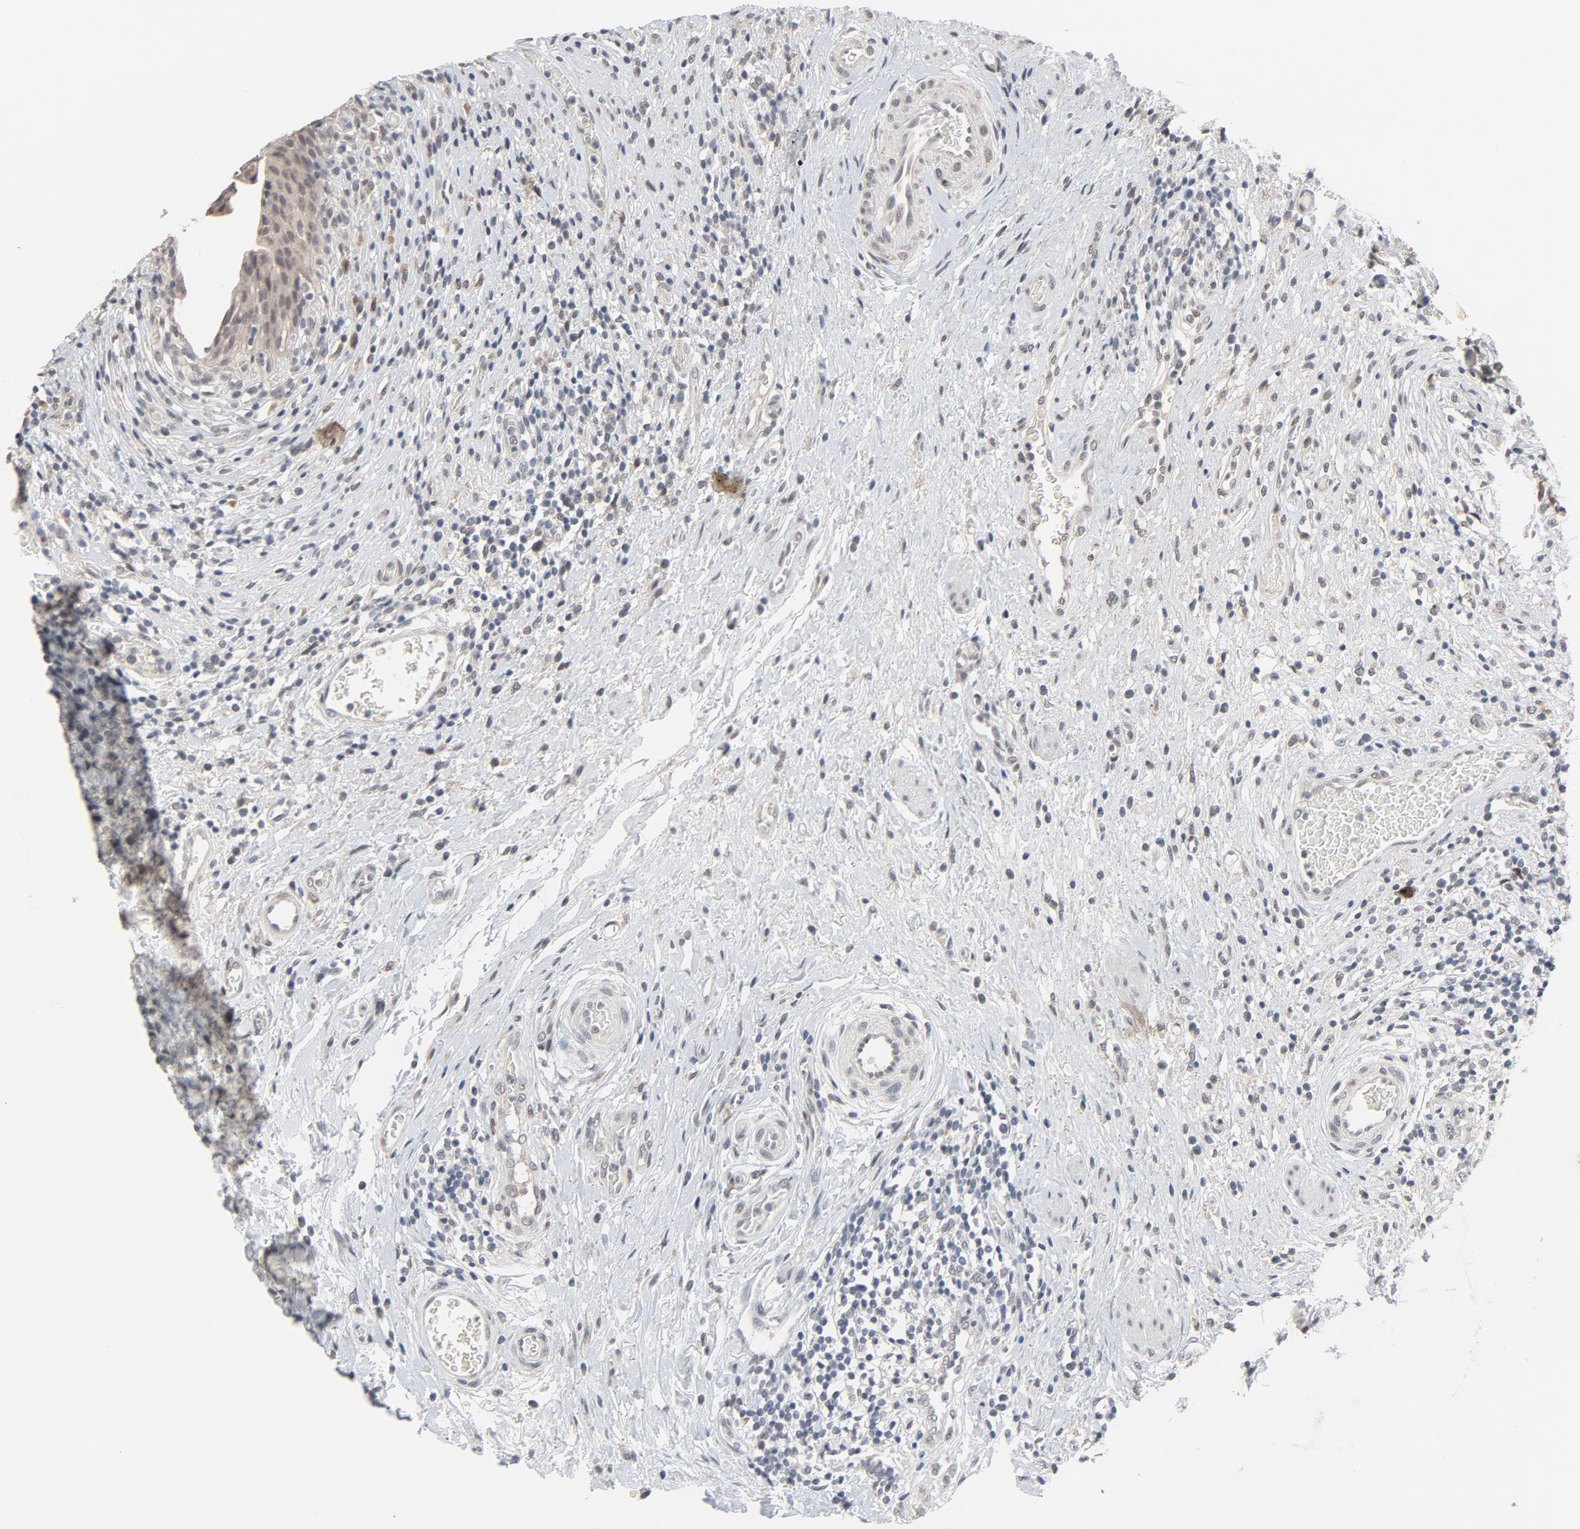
{"staining": {"intensity": "weak", "quantity": ">75%", "location": "cytoplasmic/membranous"}, "tissue": "urinary bladder", "cell_type": "Urothelial cells", "image_type": "normal", "snomed": [{"axis": "morphology", "description": "Normal tissue, NOS"}, {"axis": "morphology", "description": "Urothelial carcinoma, High grade"}, {"axis": "topography", "description": "Urinary bladder"}], "caption": "Protein expression analysis of unremarkable human urinary bladder reveals weak cytoplasmic/membranous staining in about >75% of urothelial cells. (DAB IHC, brown staining for protein, blue staining for nuclei).", "gene": "MT3", "patient": {"sex": "male", "age": 51}}